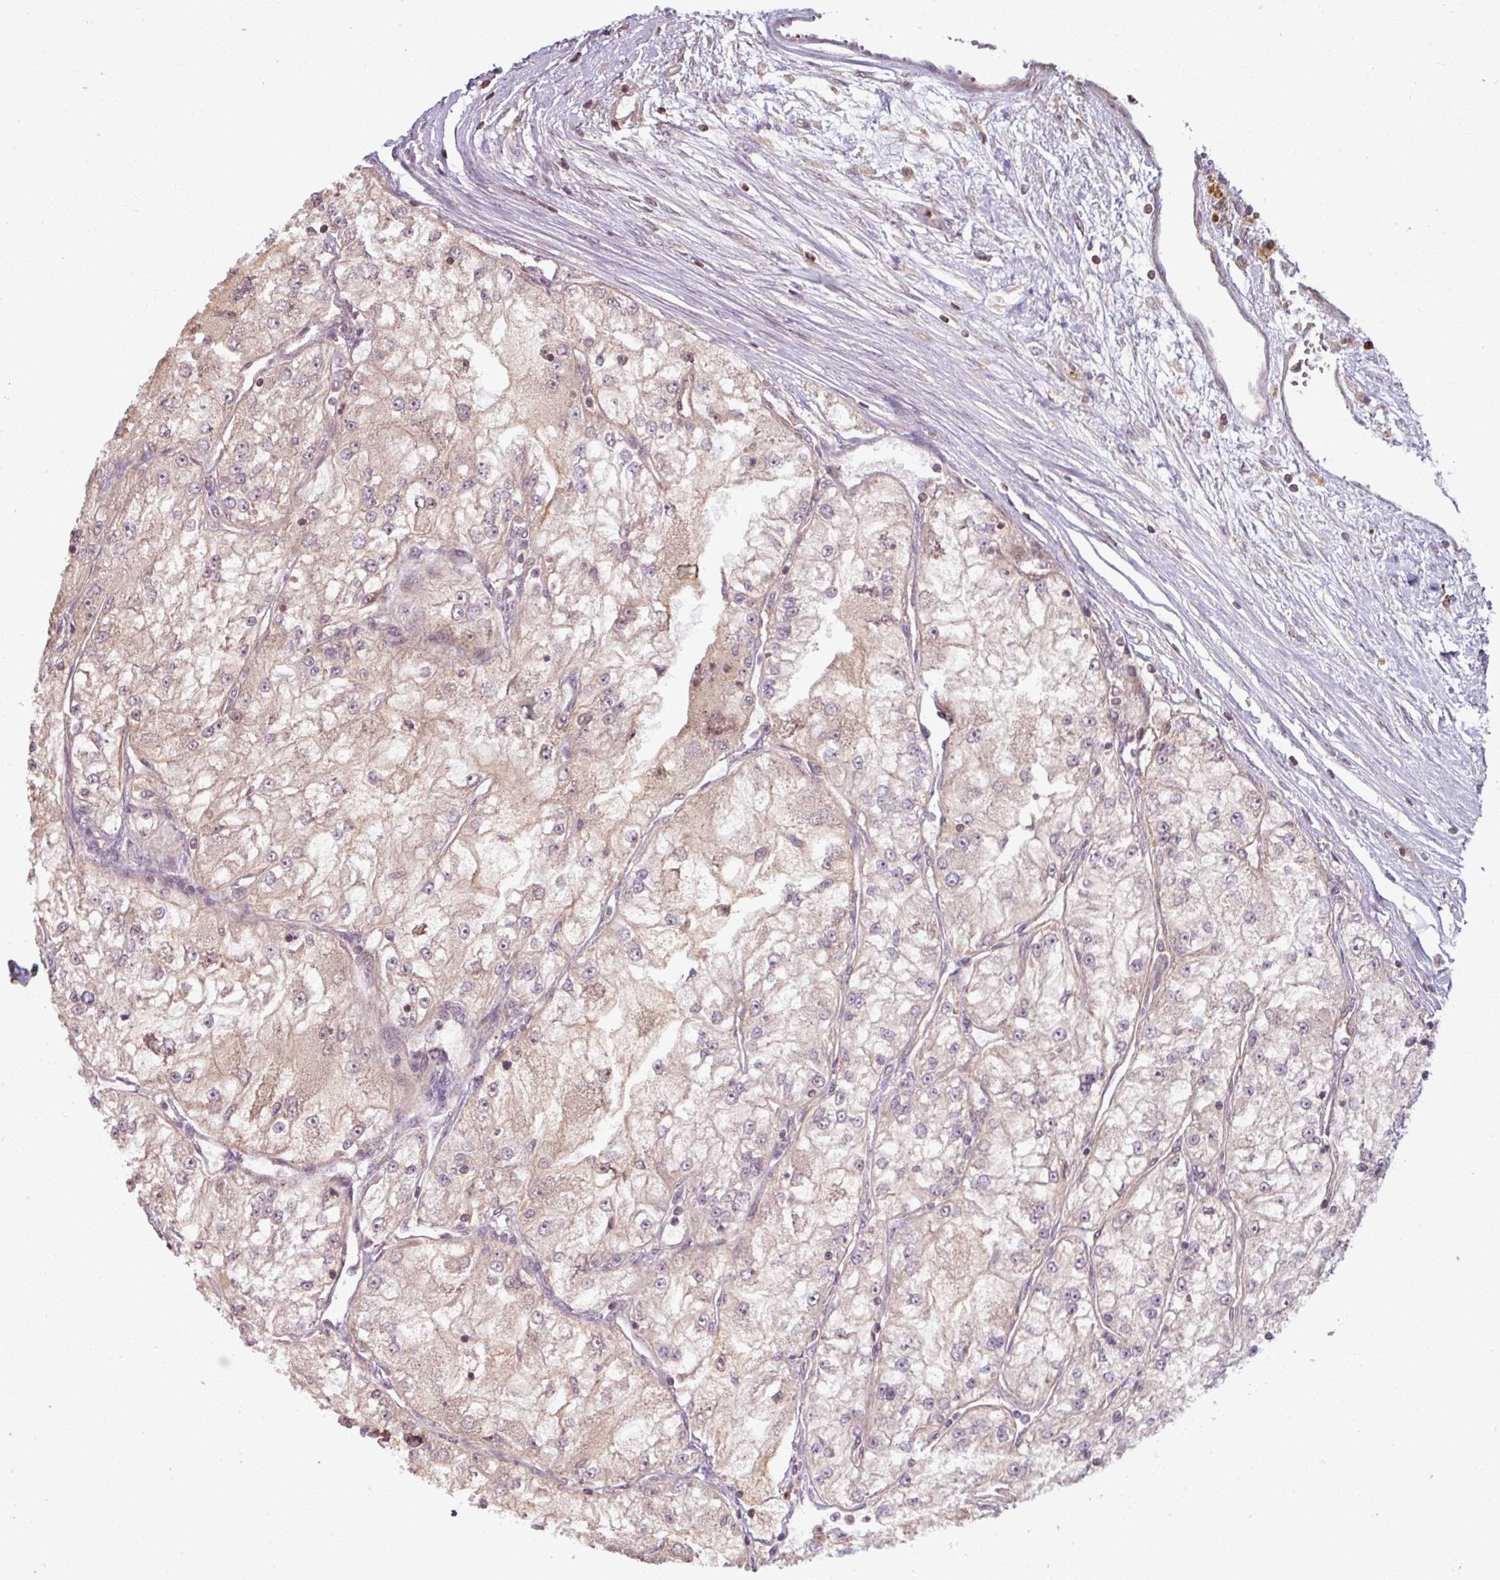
{"staining": {"intensity": "weak", "quantity": "25%-75%", "location": "cytoplasmic/membranous"}, "tissue": "renal cancer", "cell_type": "Tumor cells", "image_type": "cancer", "snomed": [{"axis": "morphology", "description": "Adenocarcinoma, NOS"}, {"axis": "topography", "description": "Kidney"}], "caption": "Tumor cells show low levels of weak cytoplasmic/membranous staining in approximately 25%-75% of cells in renal cancer. (brown staining indicates protein expression, while blue staining denotes nuclei).", "gene": "TUSC3", "patient": {"sex": "female", "age": 72}}